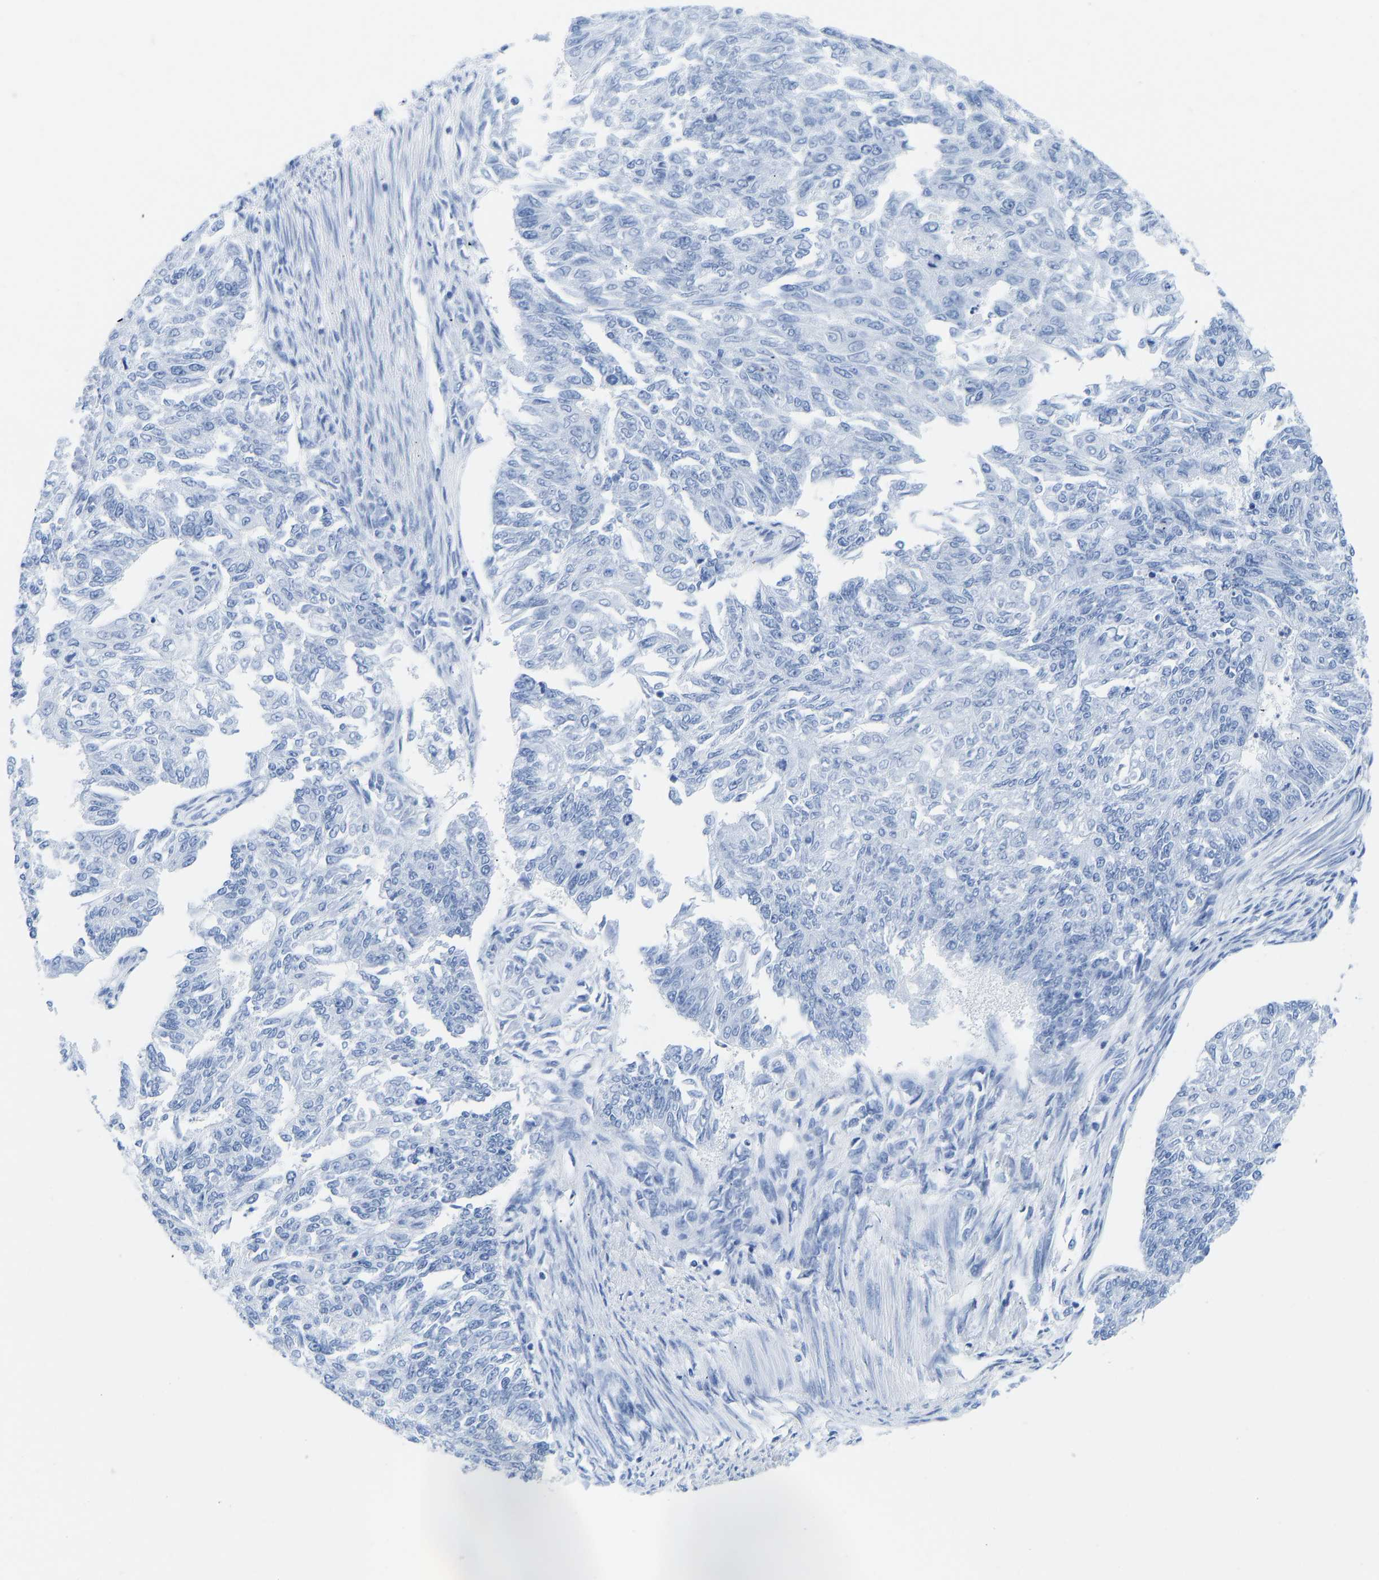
{"staining": {"intensity": "negative", "quantity": "none", "location": "none"}, "tissue": "endometrial cancer", "cell_type": "Tumor cells", "image_type": "cancer", "snomed": [{"axis": "morphology", "description": "Adenocarcinoma, NOS"}, {"axis": "topography", "description": "Endometrium"}], "caption": "DAB immunohistochemical staining of endometrial cancer reveals no significant expression in tumor cells. (DAB immunohistochemistry with hematoxylin counter stain).", "gene": "ELMO2", "patient": {"sex": "female", "age": 32}}